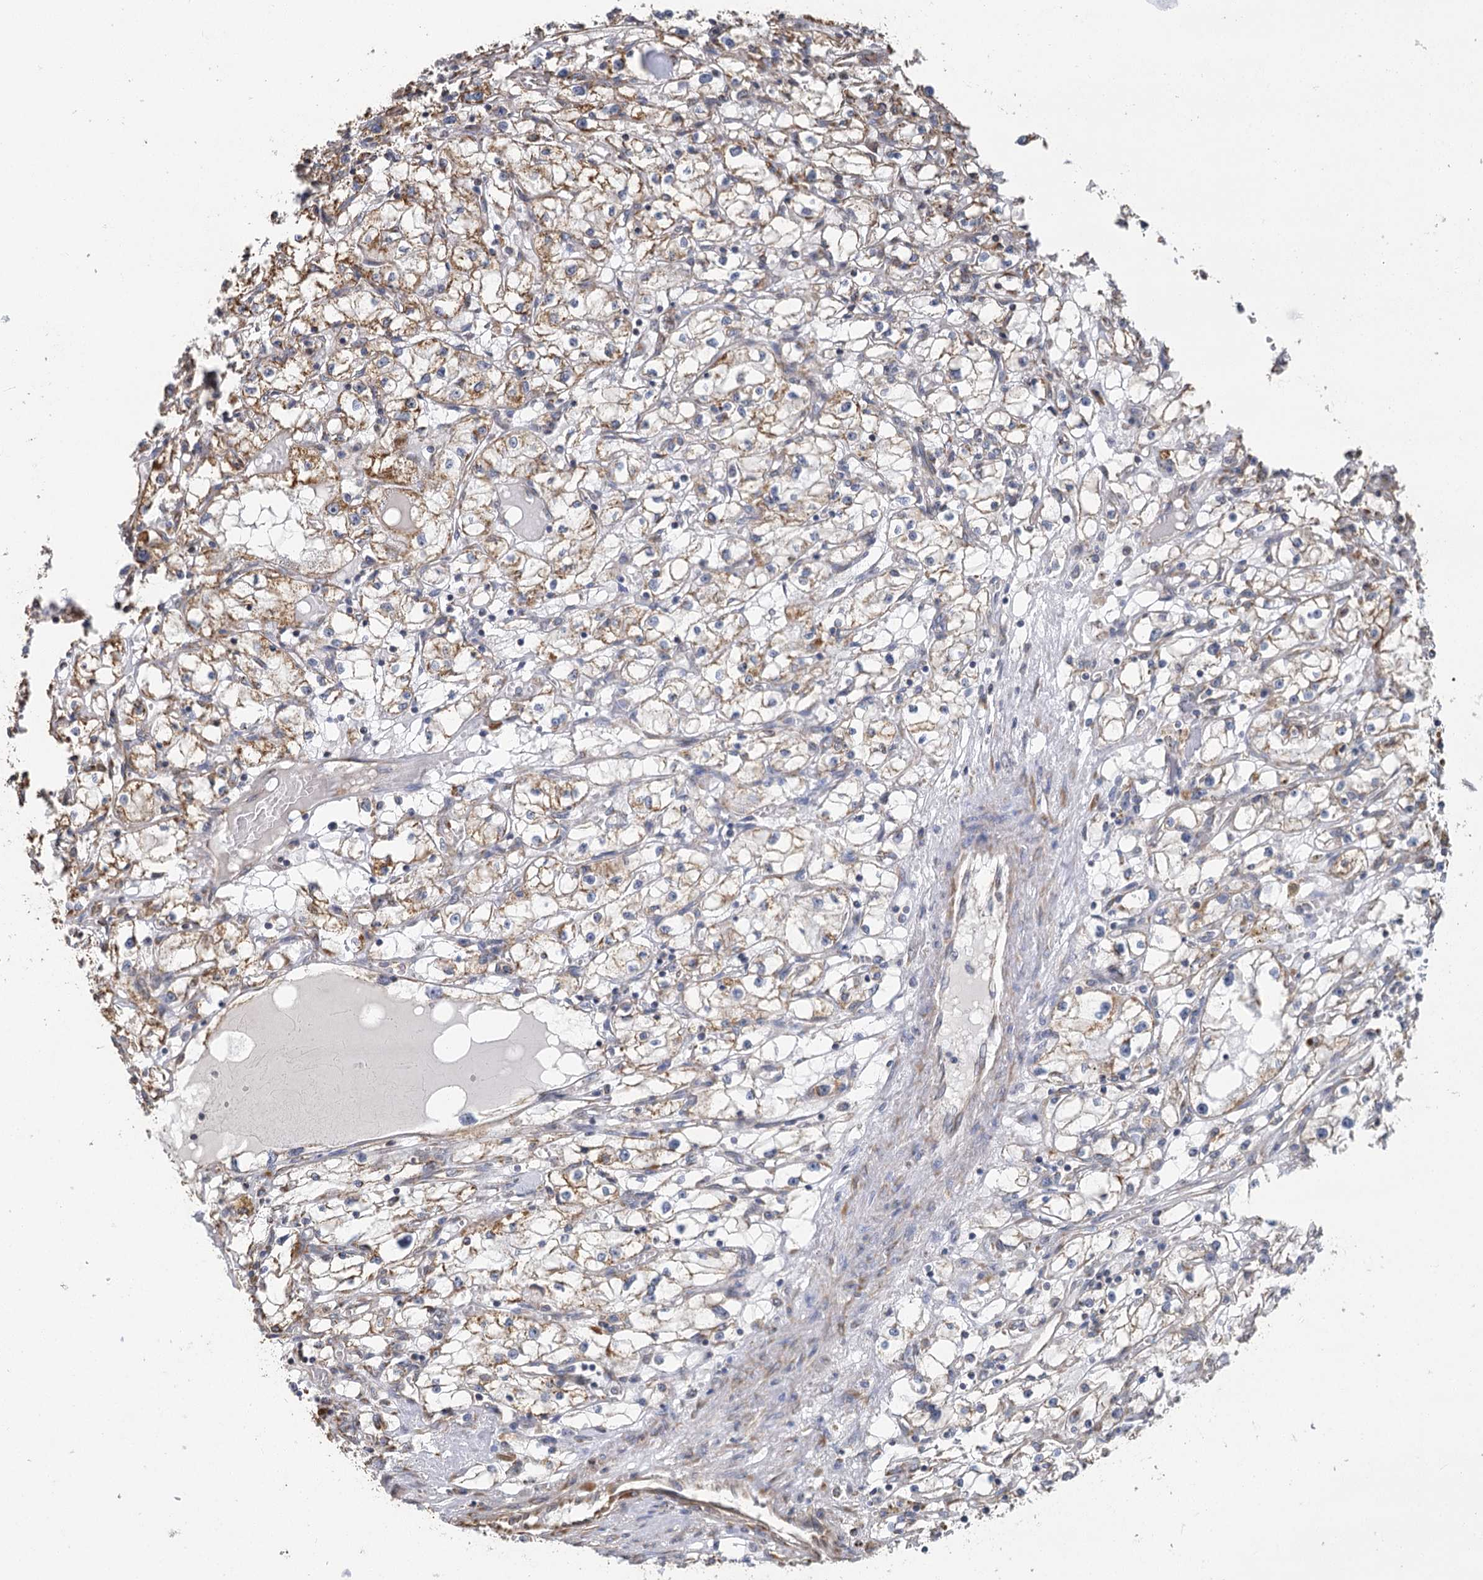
{"staining": {"intensity": "moderate", "quantity": "<25%", "location": "cytoplasmic/membranous"}, "tissue": "renal cancer", "cell_type": "Tumor cells", "image_type": "cancer", "snomed": [{"axis": "morphology", "description": "Adenocarcinoma, NOS"}, {"axis": "topography", "description": "Kidney"}], "caption": "Moderate cytoplasmic/membranous positivity for a protein is appreciated in about <25% of tumor cells of renal cancer (adenocarcinoma) using immunohistochemistry (IHC).", "gene": "IL11RA", "patient": {"sex": "male", "age": 56}}